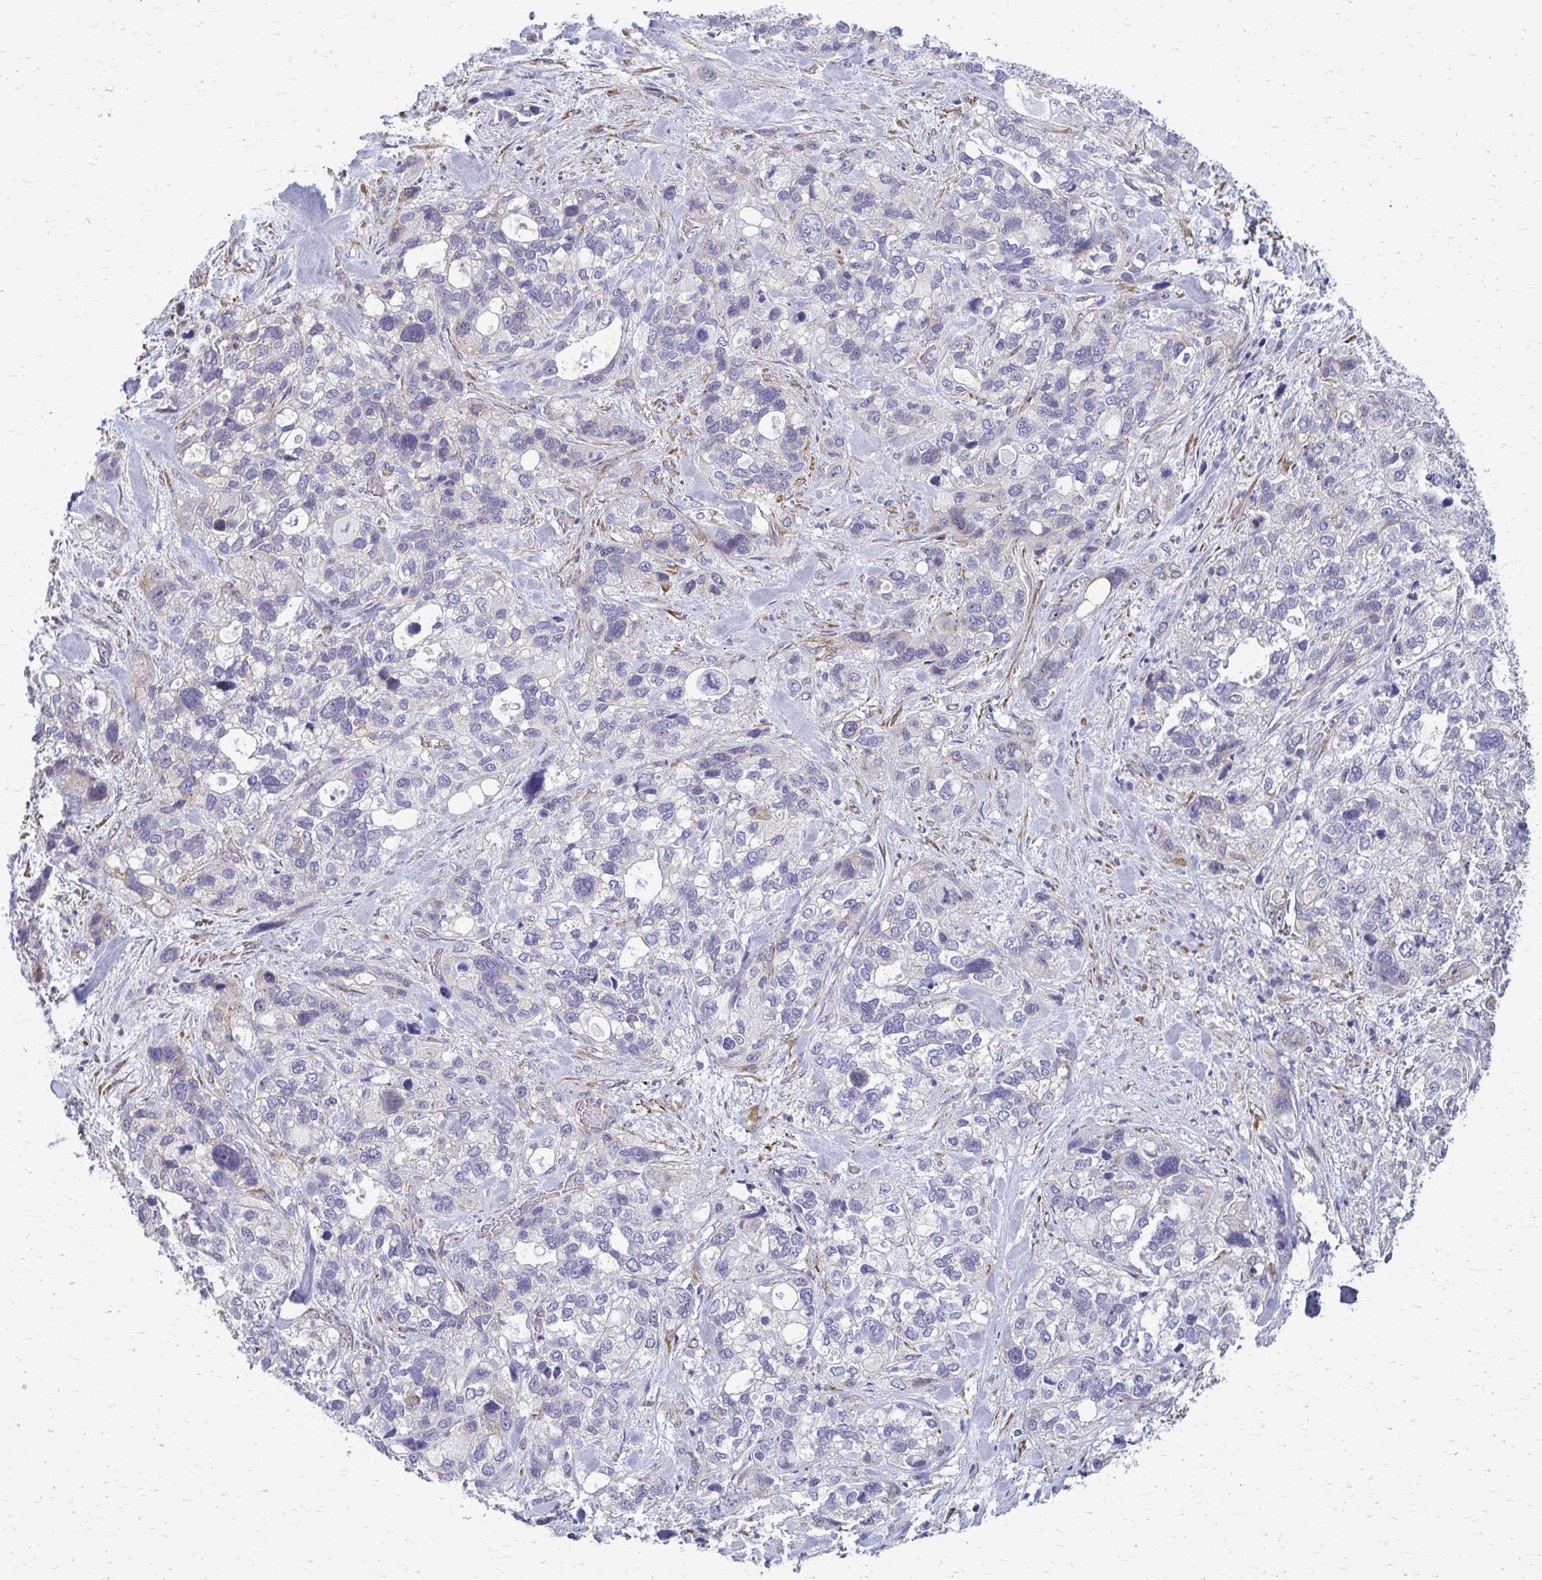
{"staining": {"intensity": "negative", "quantity": "none", "location": "none"}, "tissue": "stomach cancer", "cell_type": "Tumor cells", "image_type": "cancer", "snomed": [{"axis": "morphology", "description": "Adenocarcinoma, NOS"}, {"axis": "topography", "description": "Stomach, upper"}], "caption": "The IHC photomicrograph has no significant positivity in tumor cells of adenocarcinoma (stomach) tissue.", "gene": "DEPP1", "patient": {"sex": "female", "age": 81}}